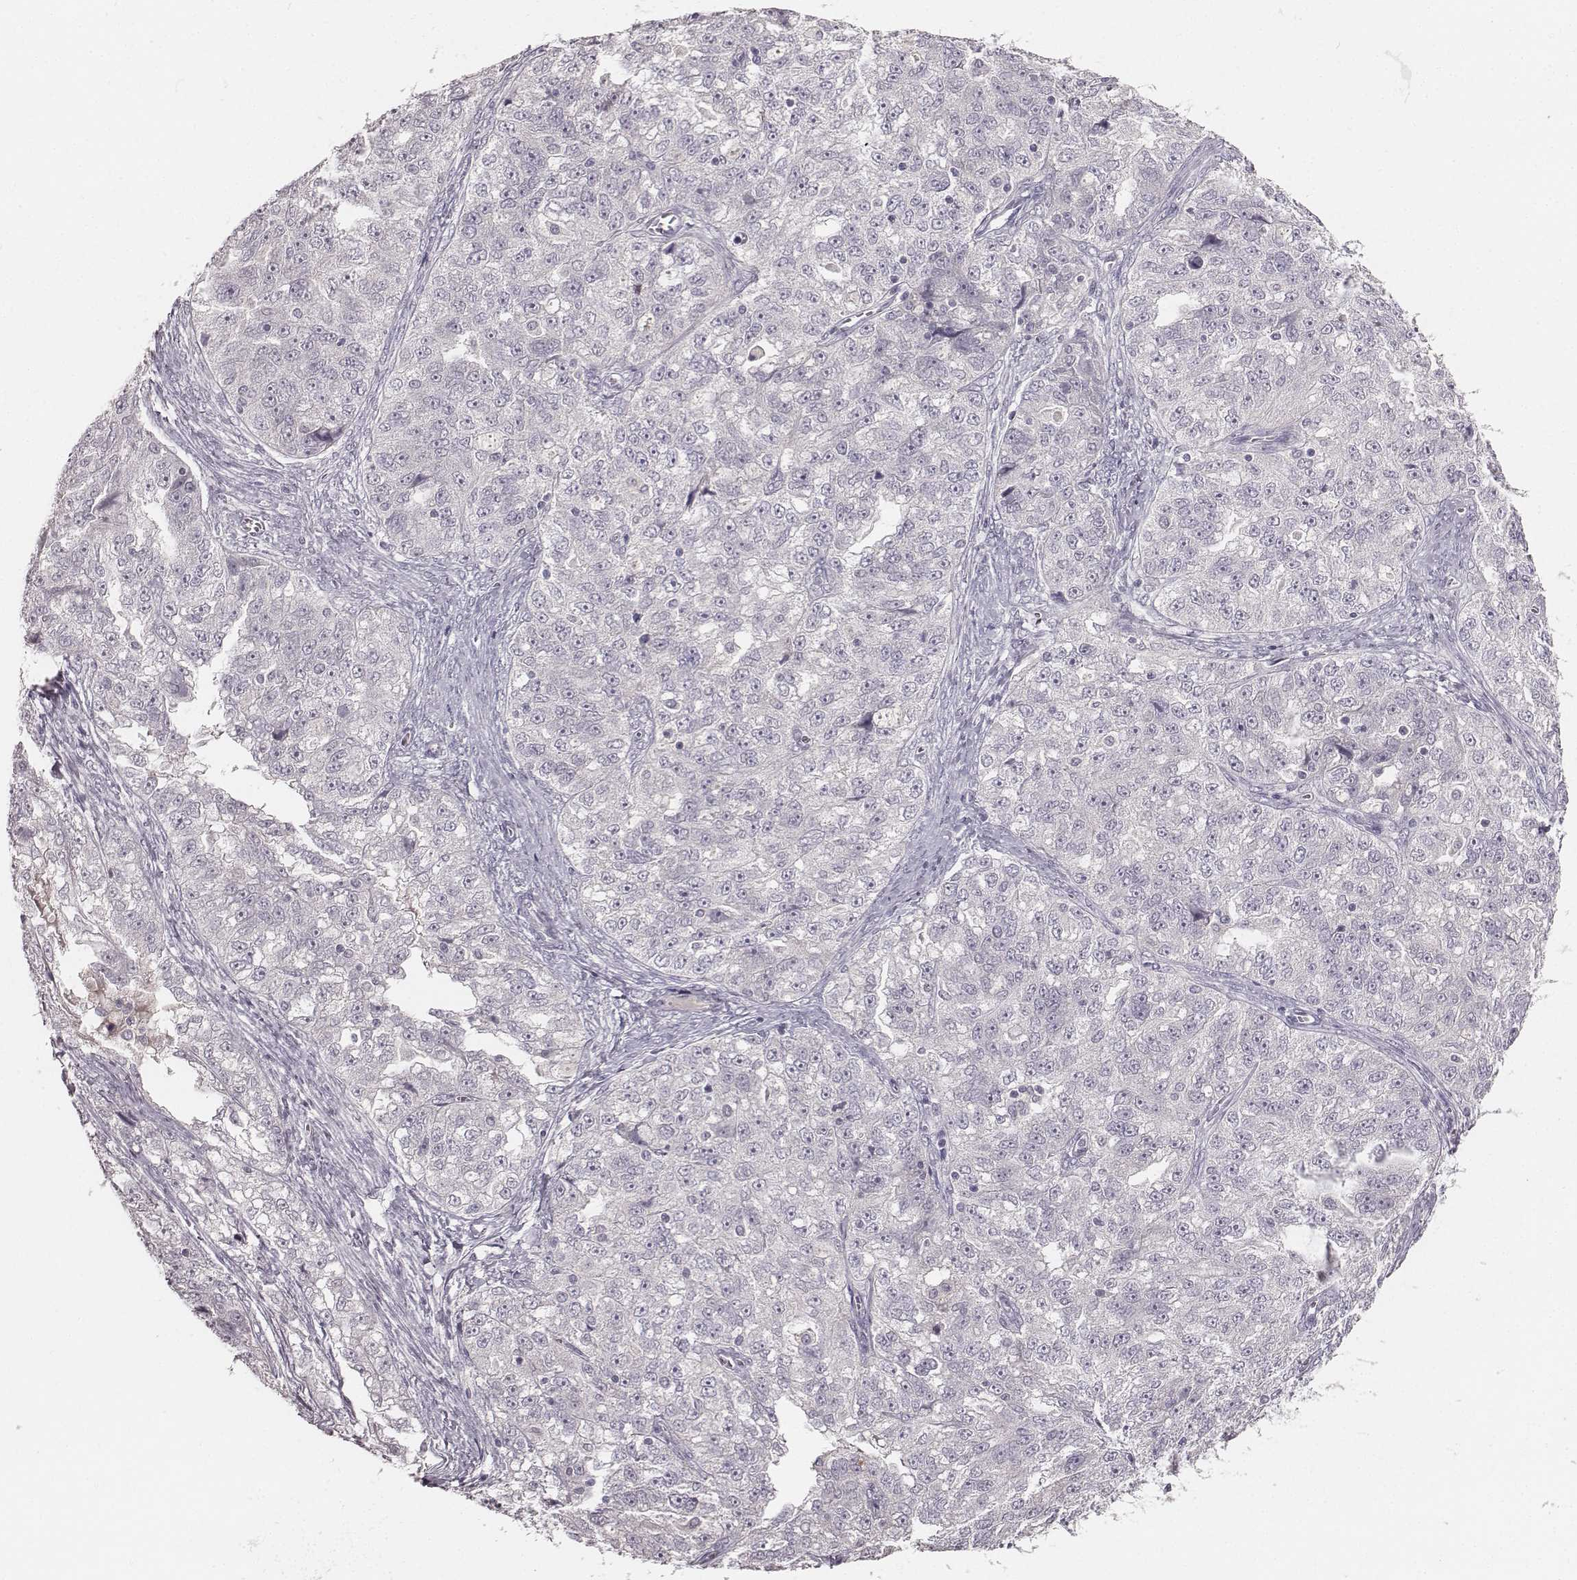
{"staining": {"intensity": "negative", "quantity": "none", "location": "none"}, "tissue": "ovarian cancer", "cell_type": "Tumor cells", "image_type": "cancer", "snomed": [{"axis": "morphology", "description": "Cystadenocarcinoma, serous, NOS"}, {"axis": "topography", "description": "Ovary"}], "caption": "Tumor cells show no significant protein staining in ovarian cancer (serous cystadenocarcinoma). The staining was performed using DAB to visualize the protein expression in brown, while the nuclei were stained in blue with hematoxylin (Magnification: 20x).", "gene": "LY6K", "patient": {"sex": "female", "age": 51}}